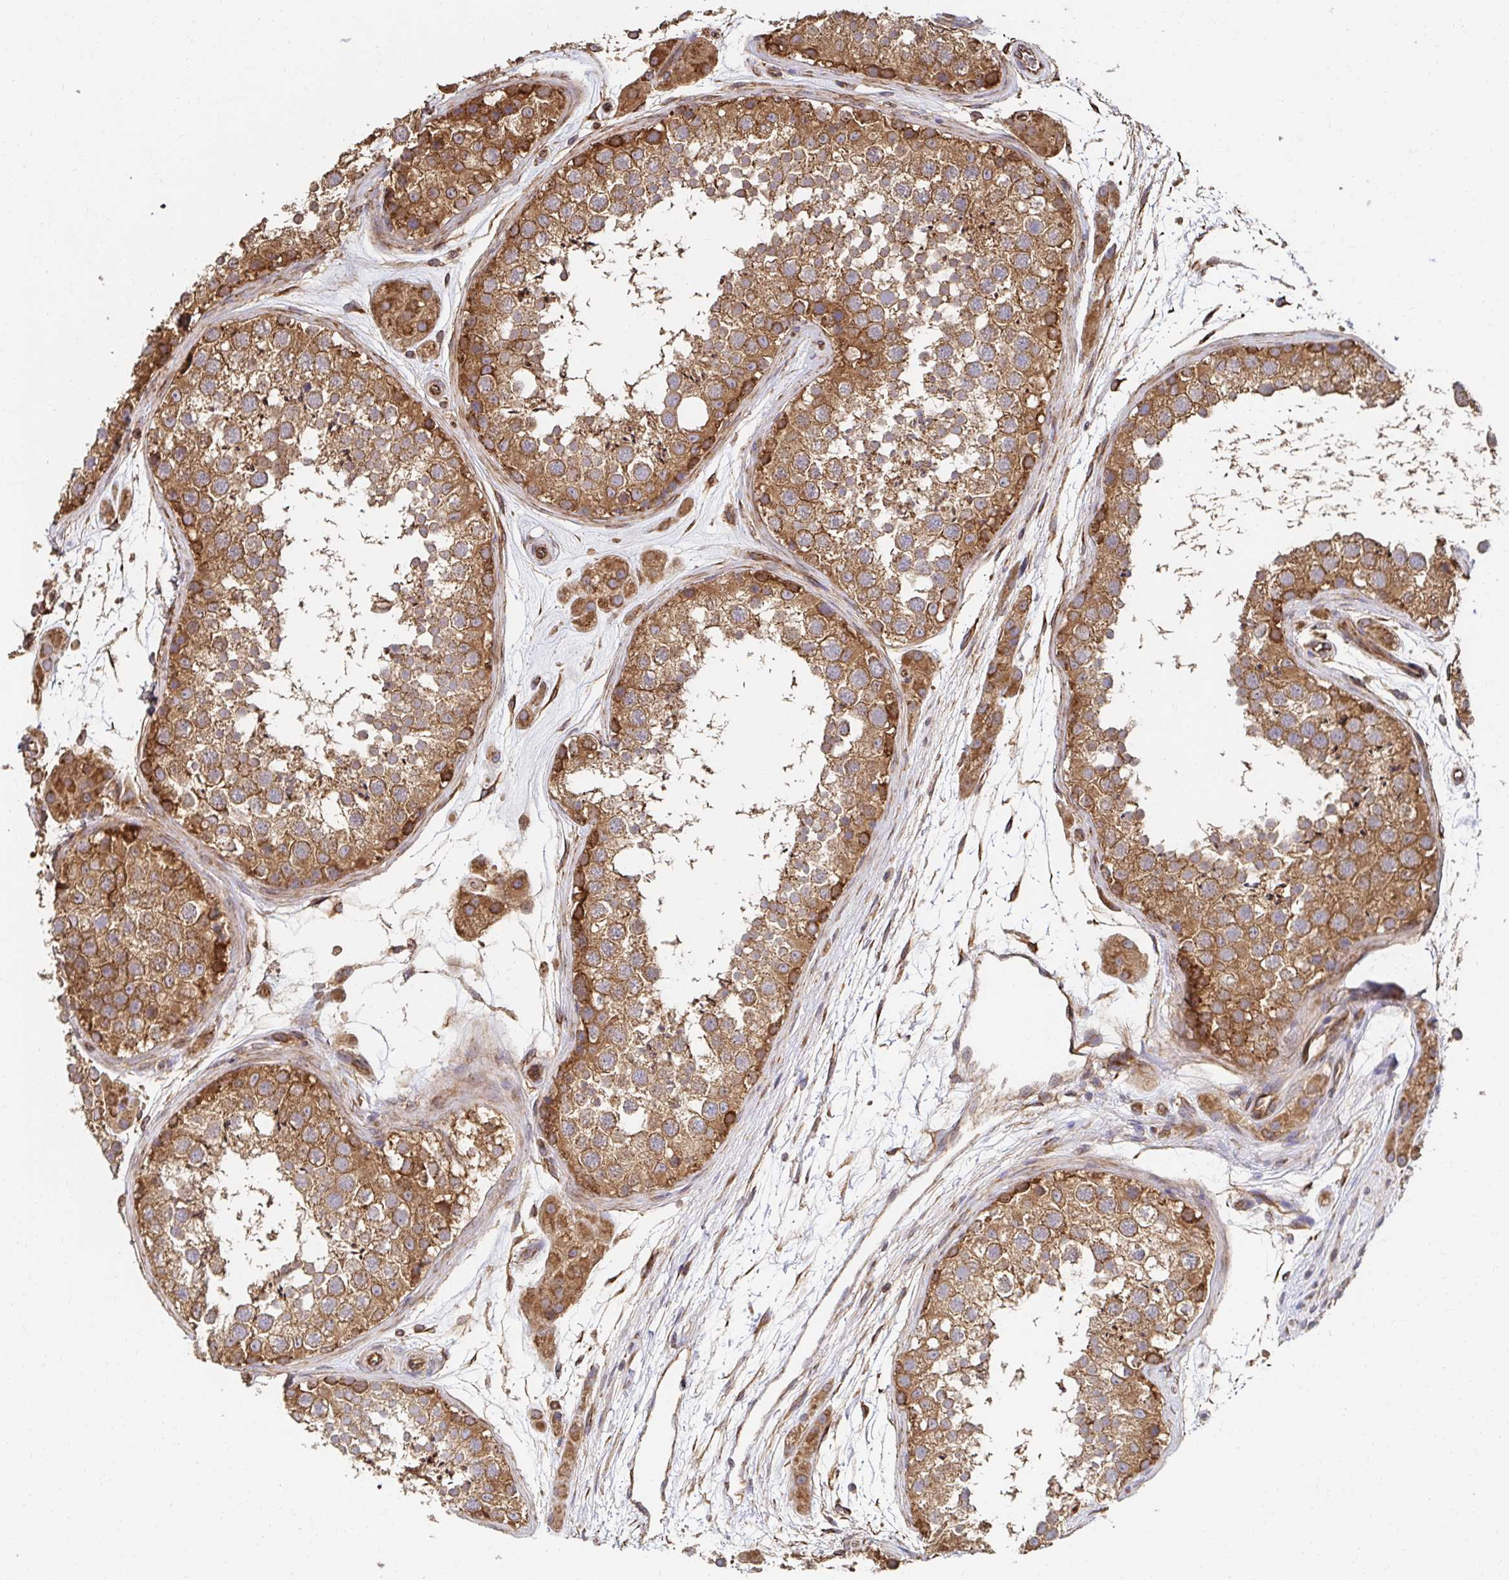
{"staining": {"intensity": "moderate", "quantity": ">75%", "location": "cytoplasmic/membranous"}, "tissue": "testis", "cell_type": "Cells in seminiferous ducts", "image_type": "normal", "snomed": [{"axis": "morphology", "description": "Normal tissue, NOS"}, {"axis": "topography", "description": "Testis"}], "caption": "Immunohistochemistry (IHC) staining of normal testis, which exhibits medium levels of moderate cytoplasmic/membranous staining in approximately >75% of cells in seminiferous ducts indicating moderate cytoplasmic/membranous protein positivity. The staining was performed using DAB (3,3'-diaminobenzidine) (brown) for protein detection and nuclei were counterstained in hematoxylin (blue).", "gene": "APBB1", "patient": {"sex": "male", "age": 41}}